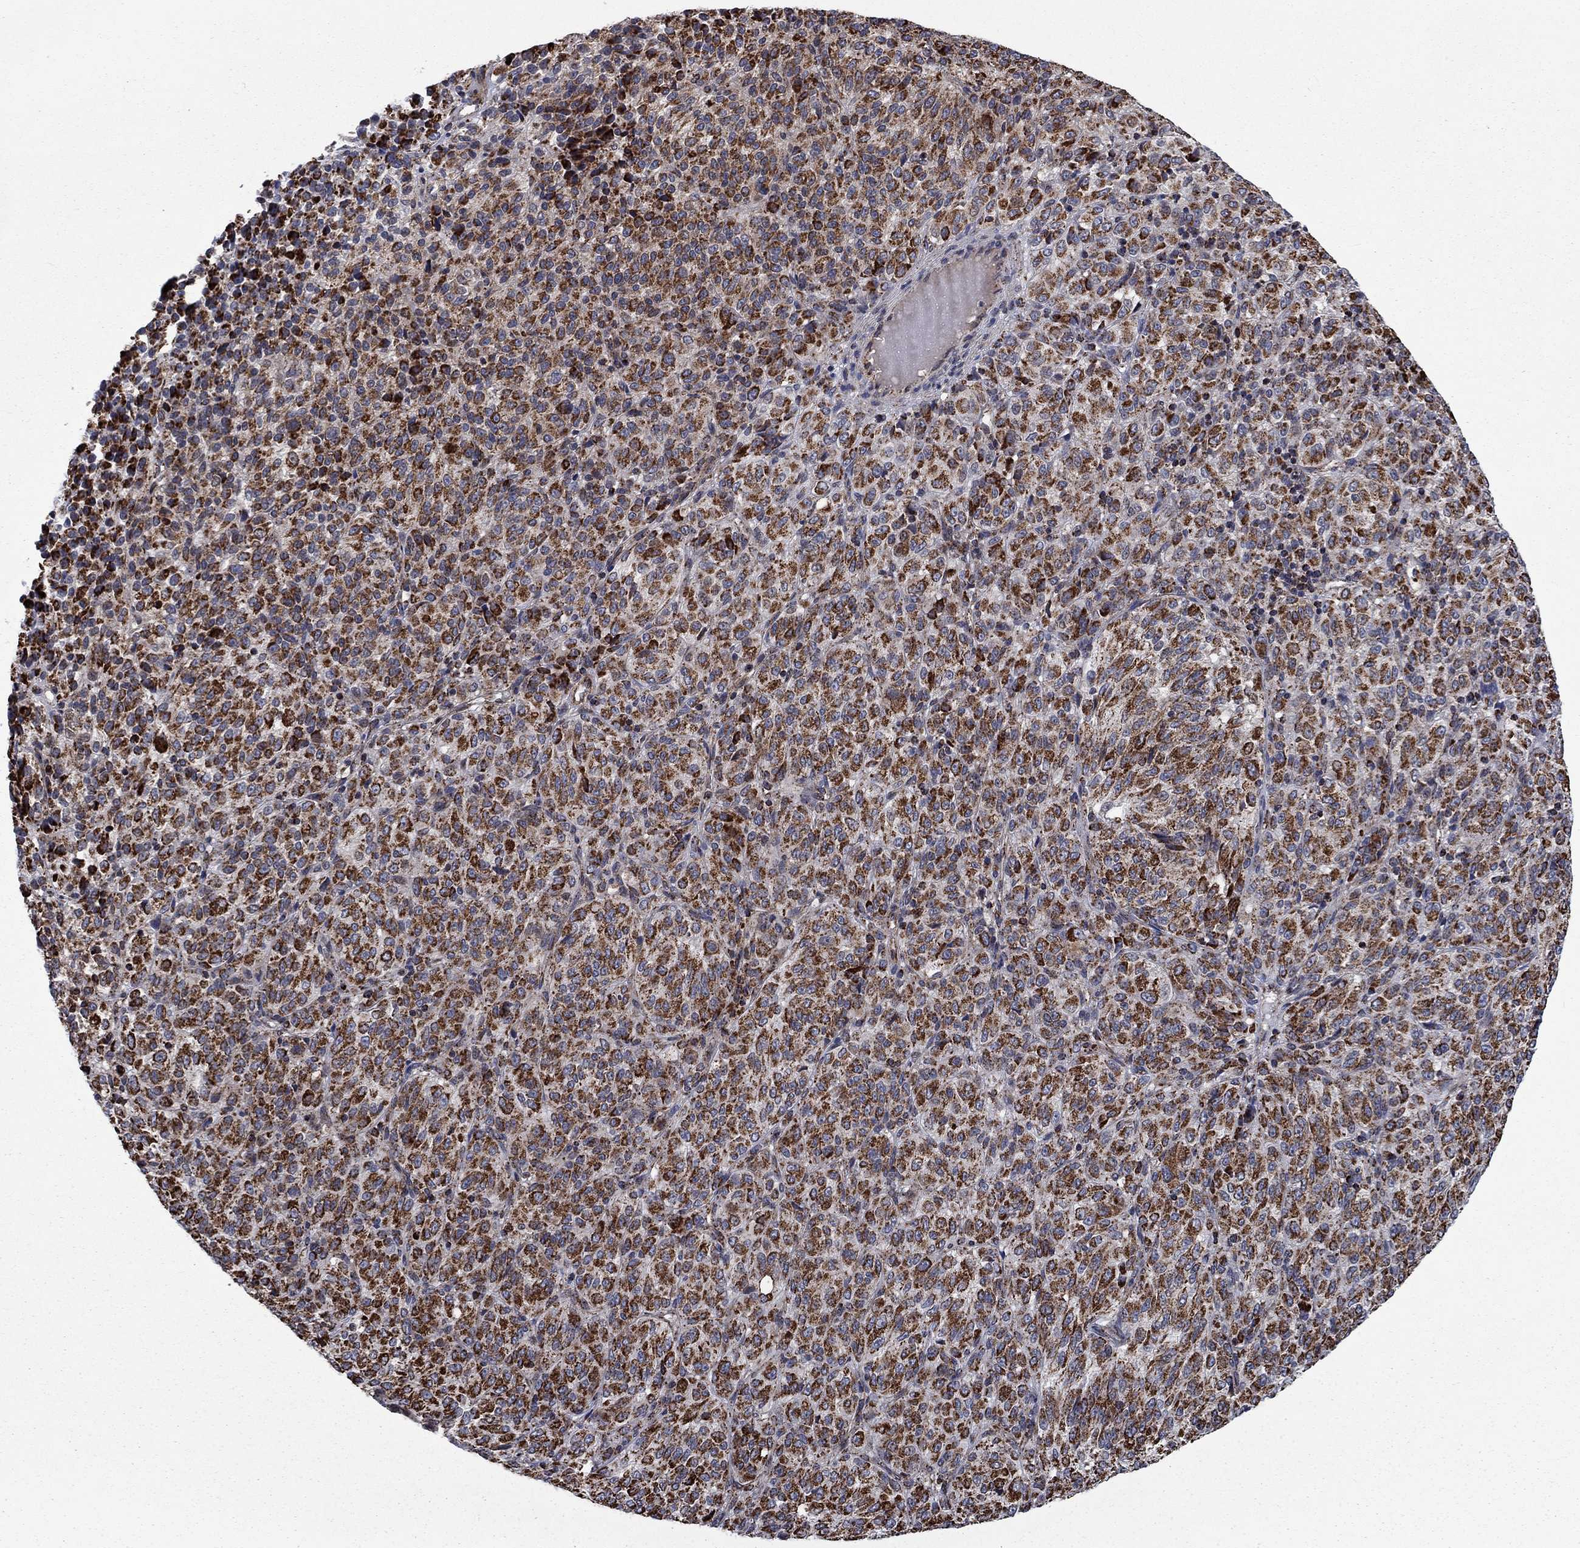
{"staining": {"intensity": "strong", "quantity": ">75%", "location": "cytoplasmic/membranous"}, "tissue": "melanoma", "cell_type": "Tumor cells", "image_type": "cancer", "snomed": [{"axis": "morphology", "description": "Malignant melanoma, Metastatic site"}, {"axis": "topography", "description": "Brain"}], "caption": "Immunohistochemistry of malignant melanoma (metastatic site) exhibits high levels of strong cytoplasmic/membranous staining in approximately >75% of tumor cells.", "gene": "MOAP1", "patient": {"sex": "female", "age": 56}}